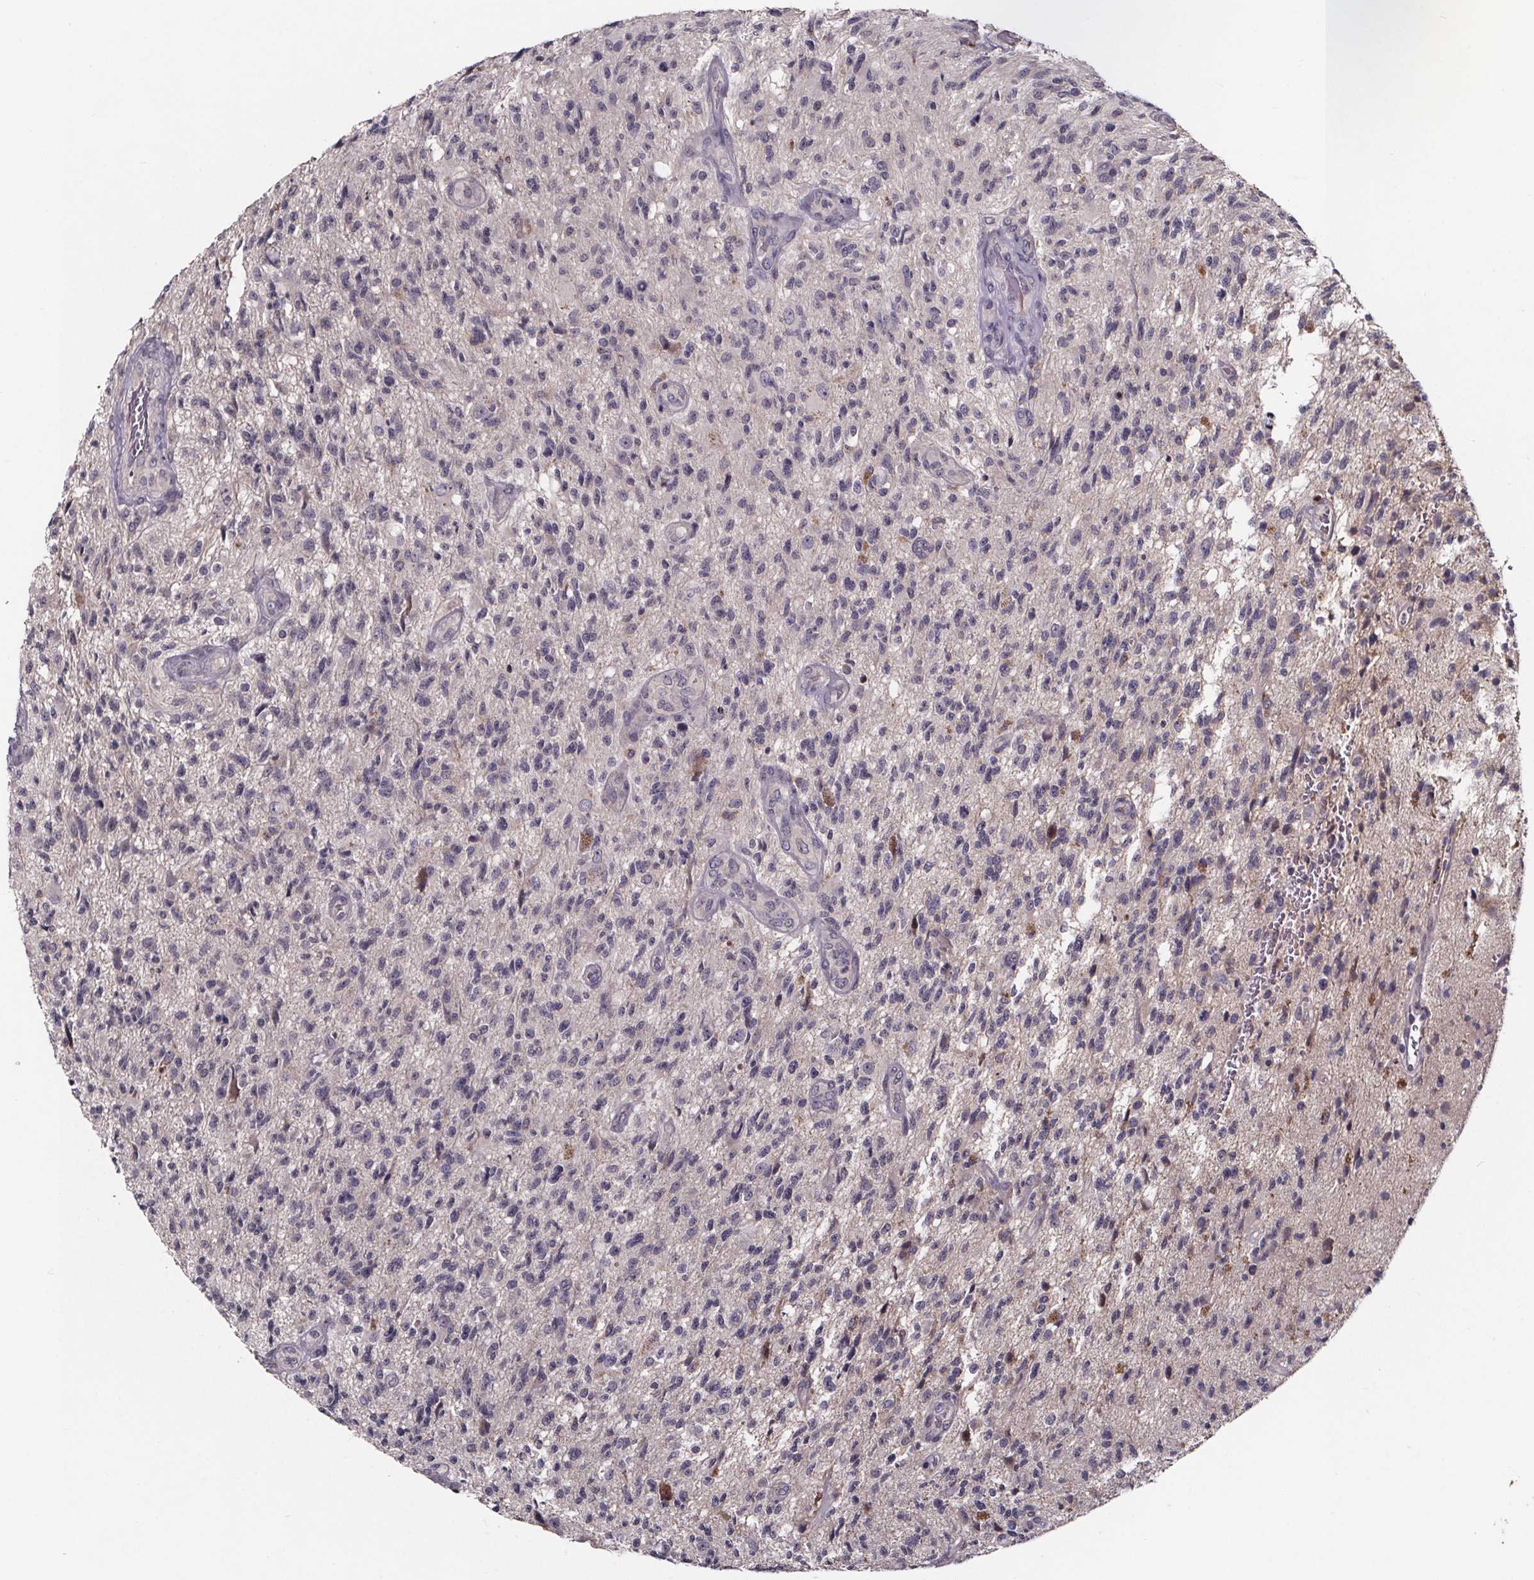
{"staining": {"intensity": "negative", "quantity": "none", "location": "none"}, "tissue": "glioma", "cell_type": "Tumor cells", "image_type": "cancer", "snomed": [{"axis": "morphology", "description": "Glioma, malignant, High grade"}, {"axis": "topography", "description": "Brain"}], "caption": "Tumor cells show no significant protein positivity in glioma.", "gene": "NPHP4", "patient": {"sex": "male", "age": 56}}